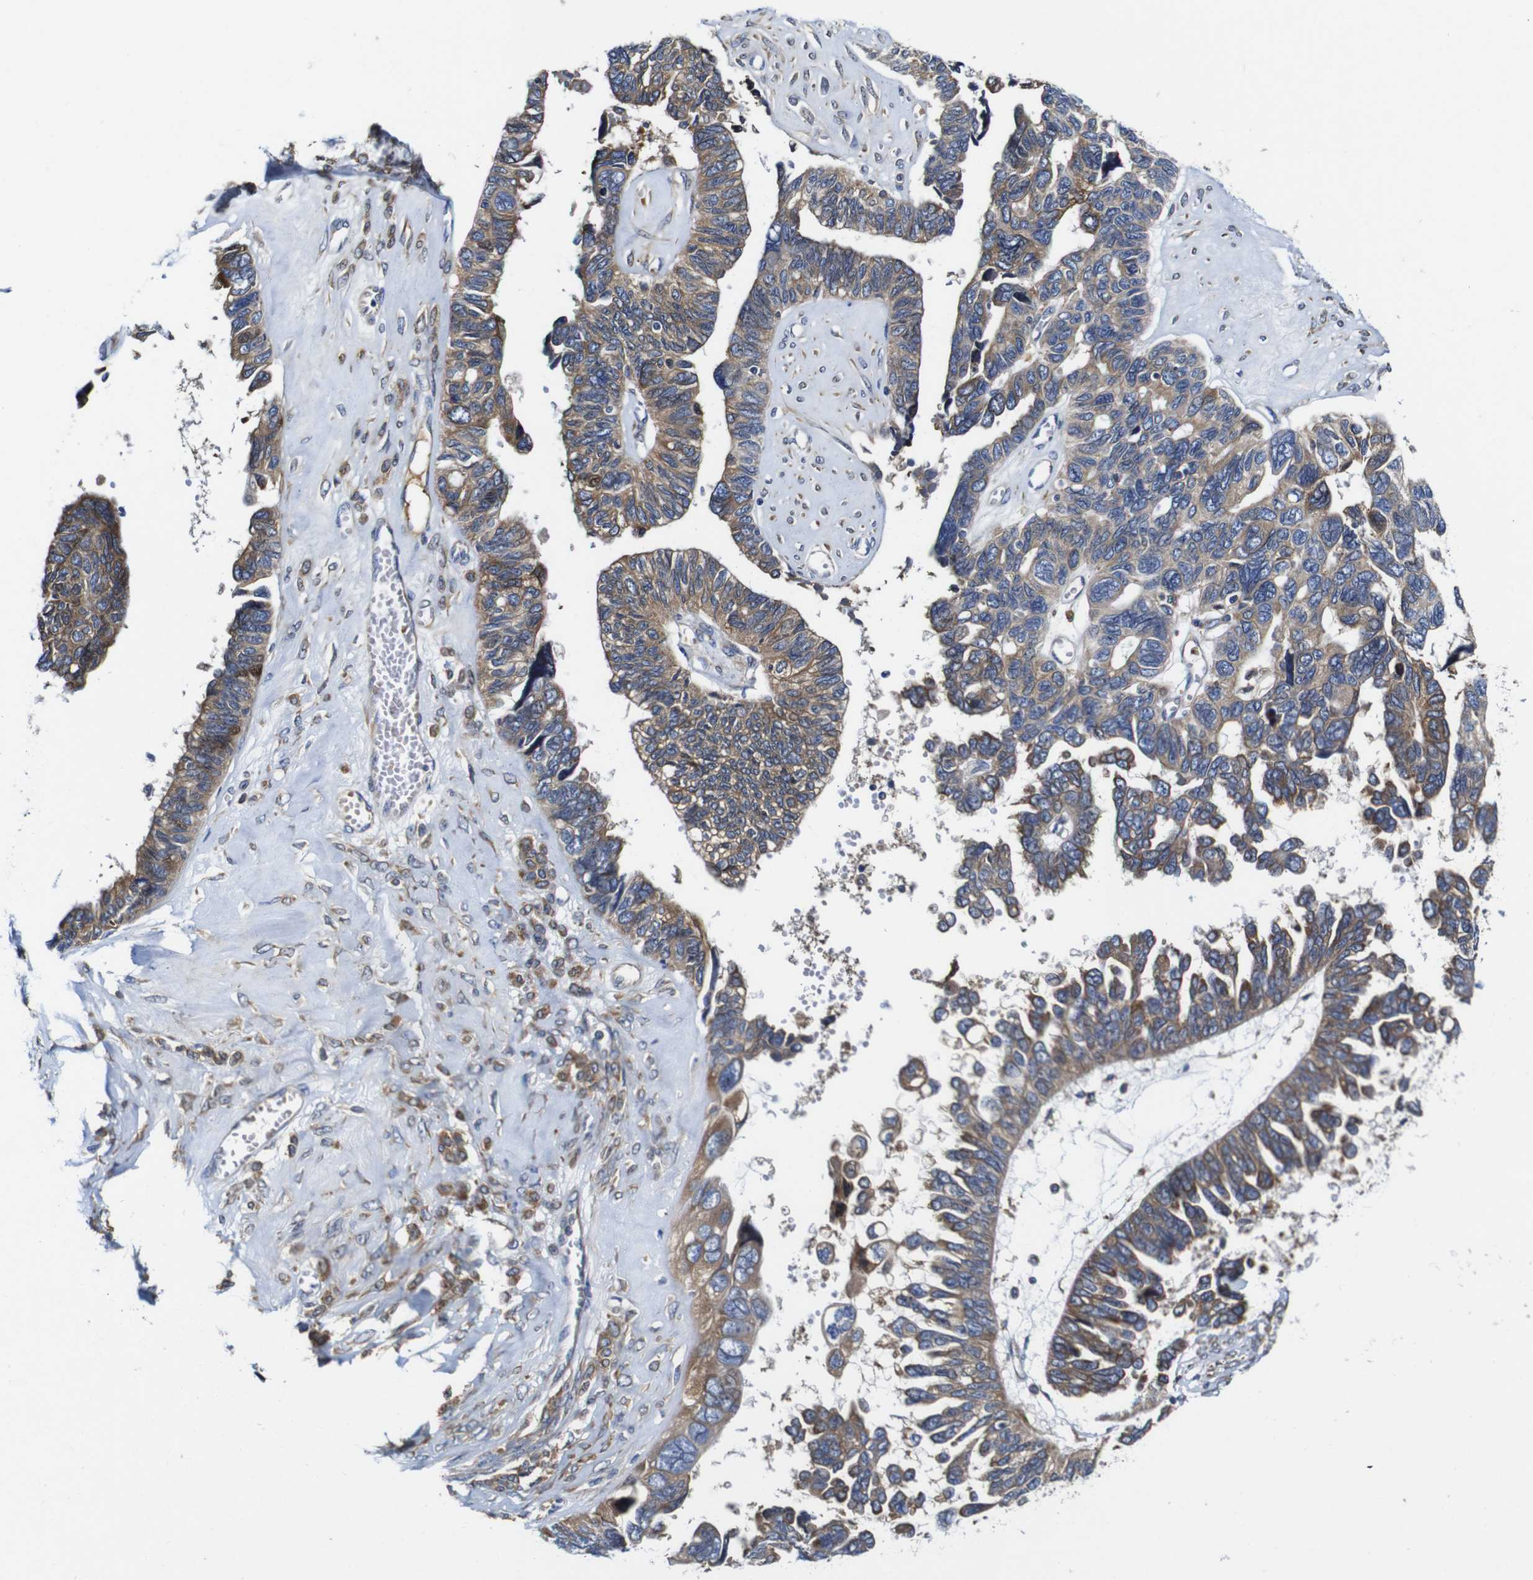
{"staining": {"intensity": "weak", "quantity": ">75%", "location": "cytoplasmic/membranous"}, "tissue": "ovarian cancer", "cell_type": "Tumor cells", "image_type": "cancer", "snomed": [{"axis": "morphology", "description": "Cystadenocarcinoma, serous, NOS"}, {"axis": "topography", "description": "Ovary"}], "caption": "DAB (3,3'-diaminobenzidine) immunohistochemical staining of ovarian cancer (serous cystadenocarcinoma) shows weak cytoplasmic/membranous protein positivity in approximately >75% of tumor cells.", "gene": "CLCC1", "patient": {"sex": "female", "age": 79}}